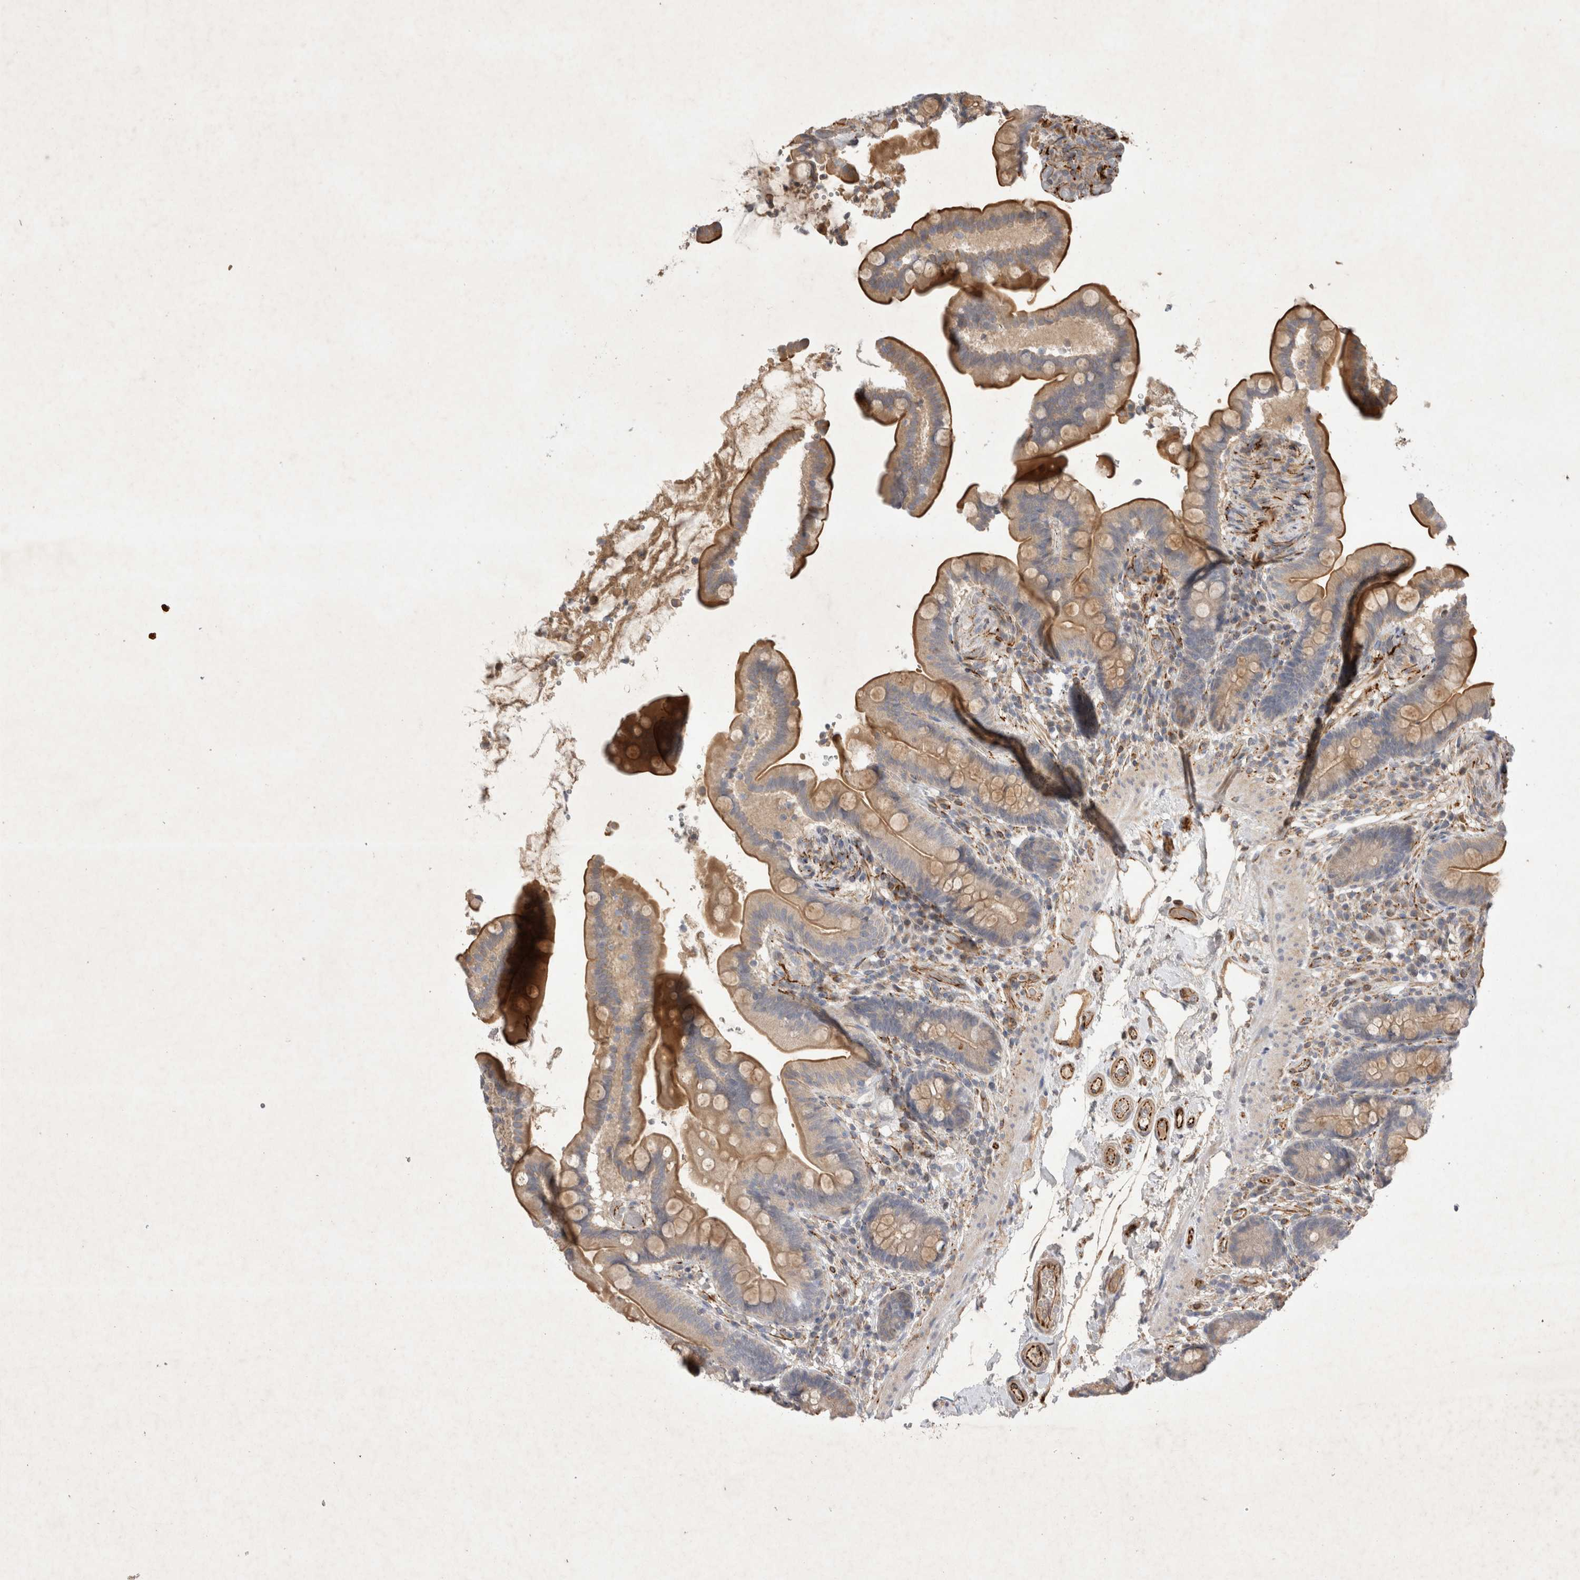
{"staining": {"intensity": "moderate", "quantity": "25%-75%", "location": "cytoplasmic/membranous"}, "tissue": "colon", "cell_type": "Endothelial cells", "image_type": "normal", "snomed": [{"axis": "morphology", "description": "Normal tissue, NOS"}, {"axis": "topography", "description": "Smooth muscle"}, {"axis": "topography", "description": "Colon"}], "caption": "DAB immunohistochemical staining of benign colon exhibits moderate cytoplasmic/membranous protein positivity in approximately 25%-75% of endothelial cells.", "gene": "NMU", "patient": {"sex": "male", "age": 73}}